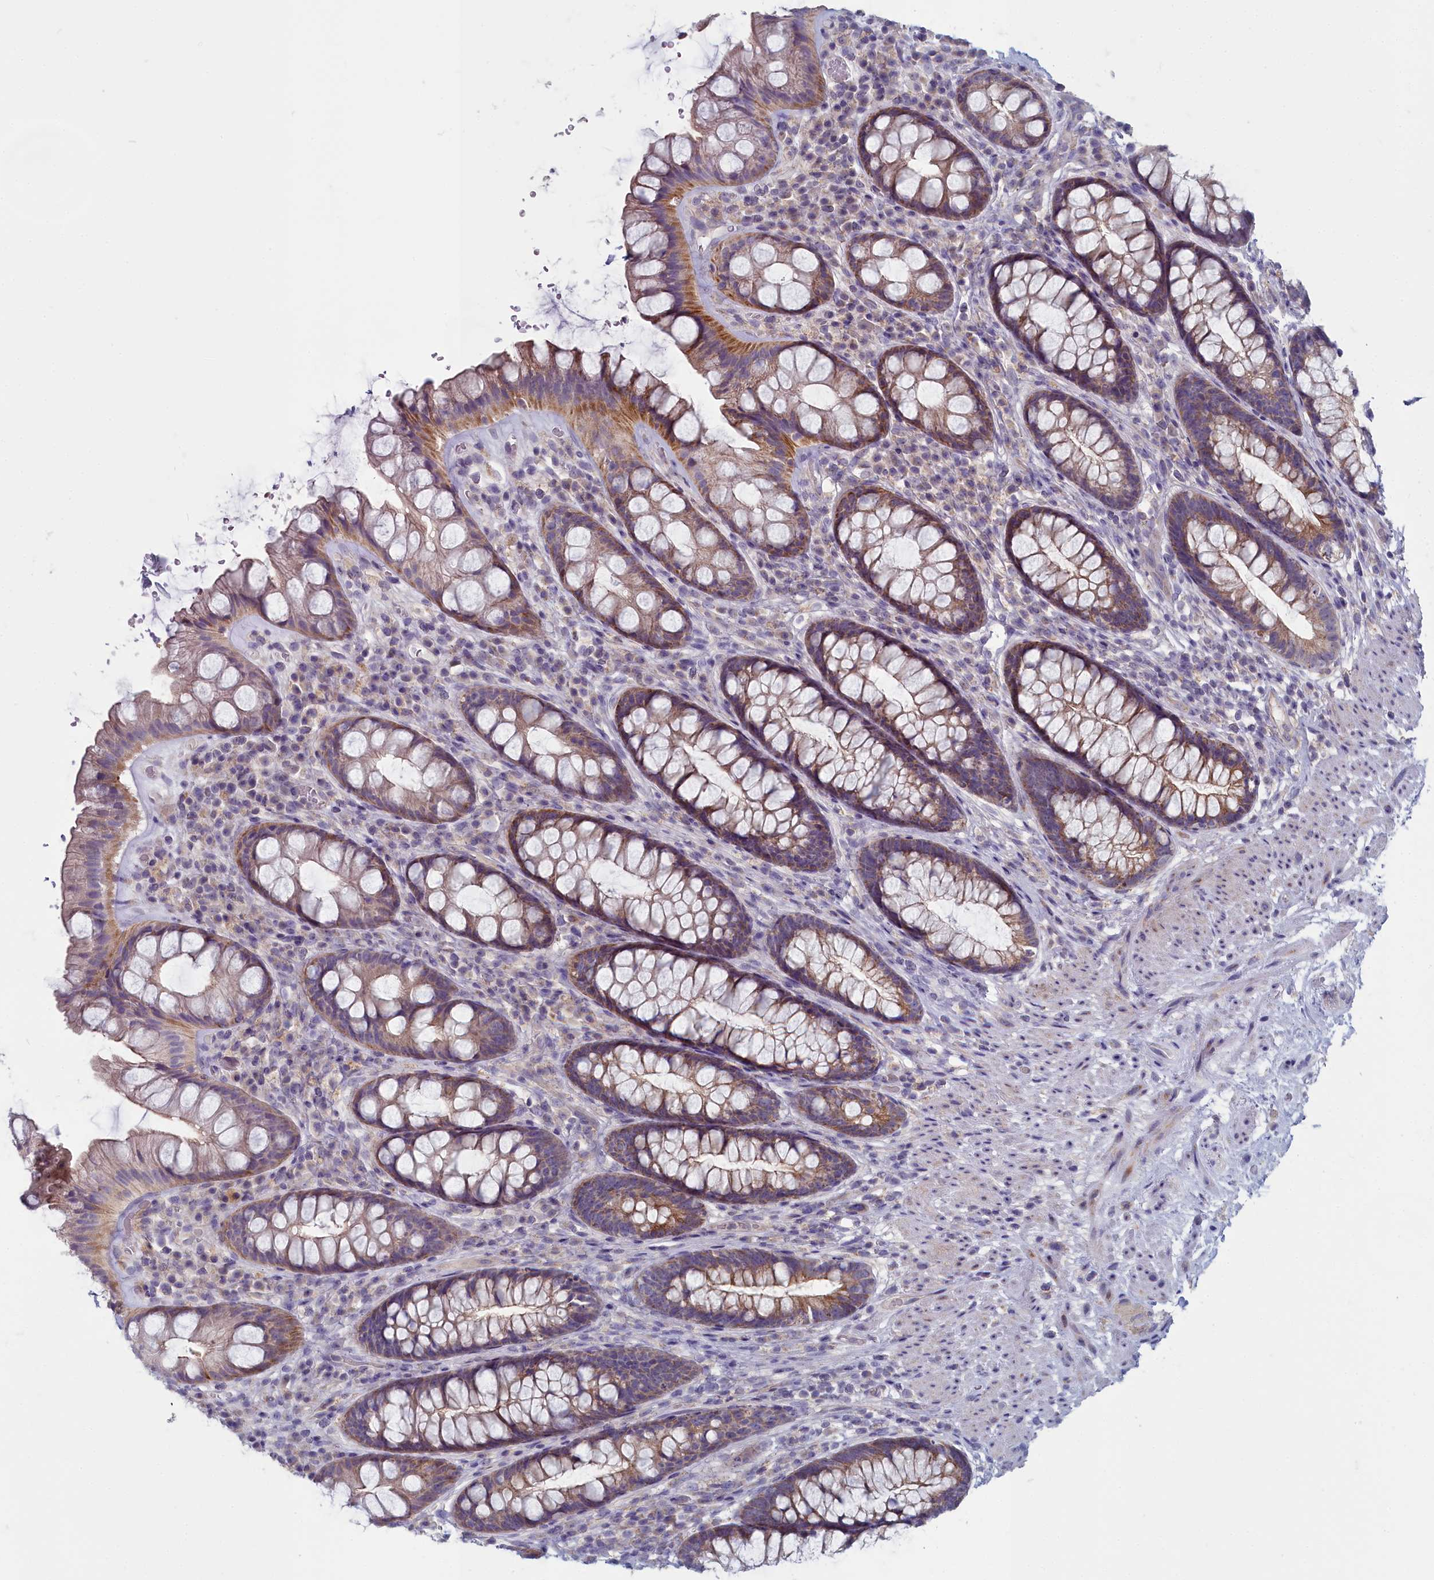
{"staining": {"intensity": "moderate", "quantity": ">75%", "location": "cytoplasmic/membranous"}, "tissue": "rectum", "cell_type": "Glandular cells", "image_type": "normal", "snomed": [{"axis": "morphology", "description": "Normal tissue, NOS"}, {"axis": "topography", "description": "Rectum"}], "caption": "Immunohistochemistry (IHC) image of benign rectum: rectum stained using immunohistochemistry reveals medium levels of moderate protein expression localized specifically in the cytoplasmic/membranous of glandular cells, appearing as a cytoplasmic/membranous brown color.", "gene": "INSYN2A", "patient": {"sex": "male", "age": 74}}